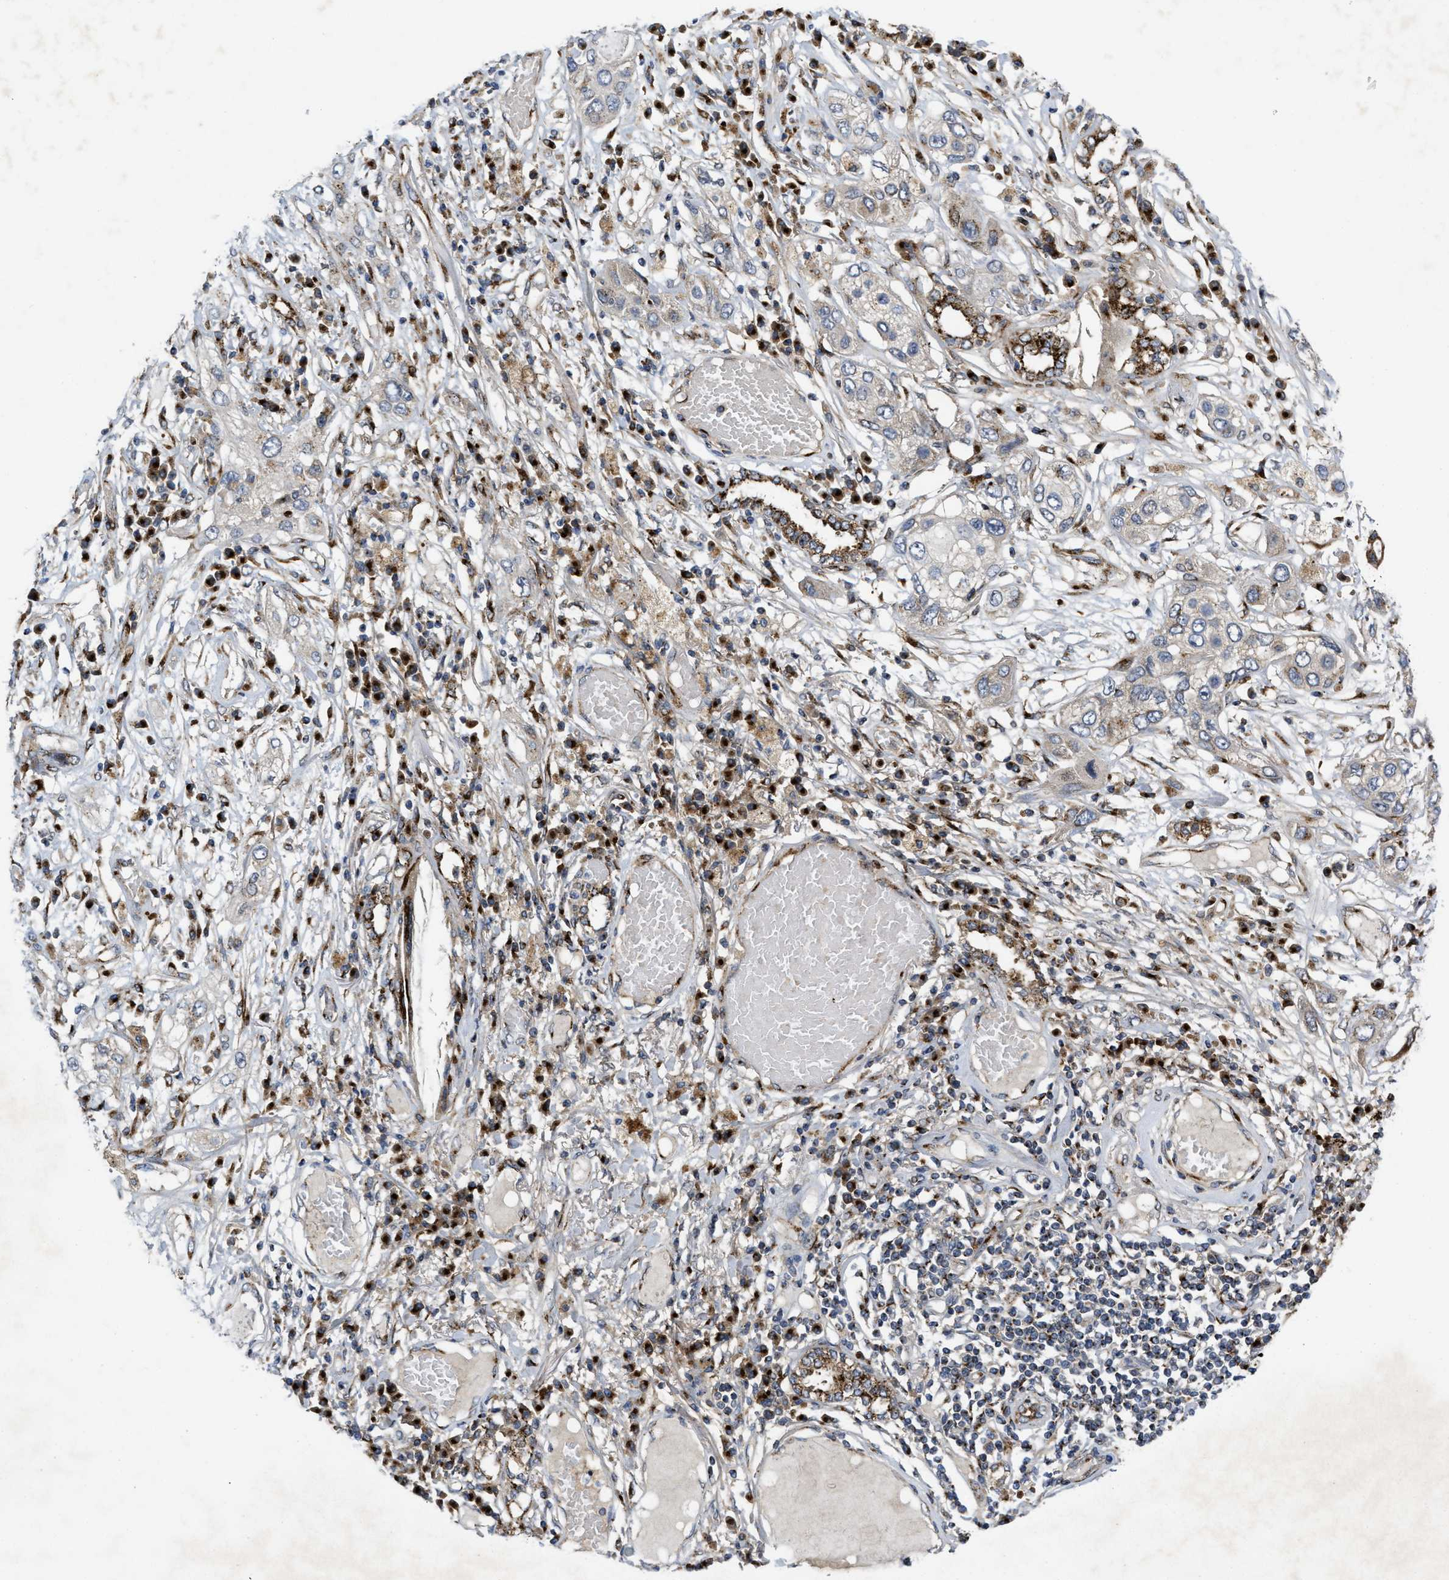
{"staining": {"intensity": "negative", "quantity": "none", "location": "none"}, "tissue": "lung cancer", "cell_type": "Tumor cells", "image_type": "cancer", "snomed": [{"axis": "morphology", "description": "Squamous cell carcinoma, NOS"}, {"axis": "topography", "description": "Lung"}], "caption": "High magnification brightfield microscopy of lung cancer (squamous cell carcinoma) stained with DAB (3,3'-diaminobenzidine) (brown) and counterstained with hematoxylin (blue): tumor cells show no significant positivity. (DAB IHC with hematoxylin counter stain).", "gene": "ZNF70", "patient": {"sex": "male", "age": 71}}